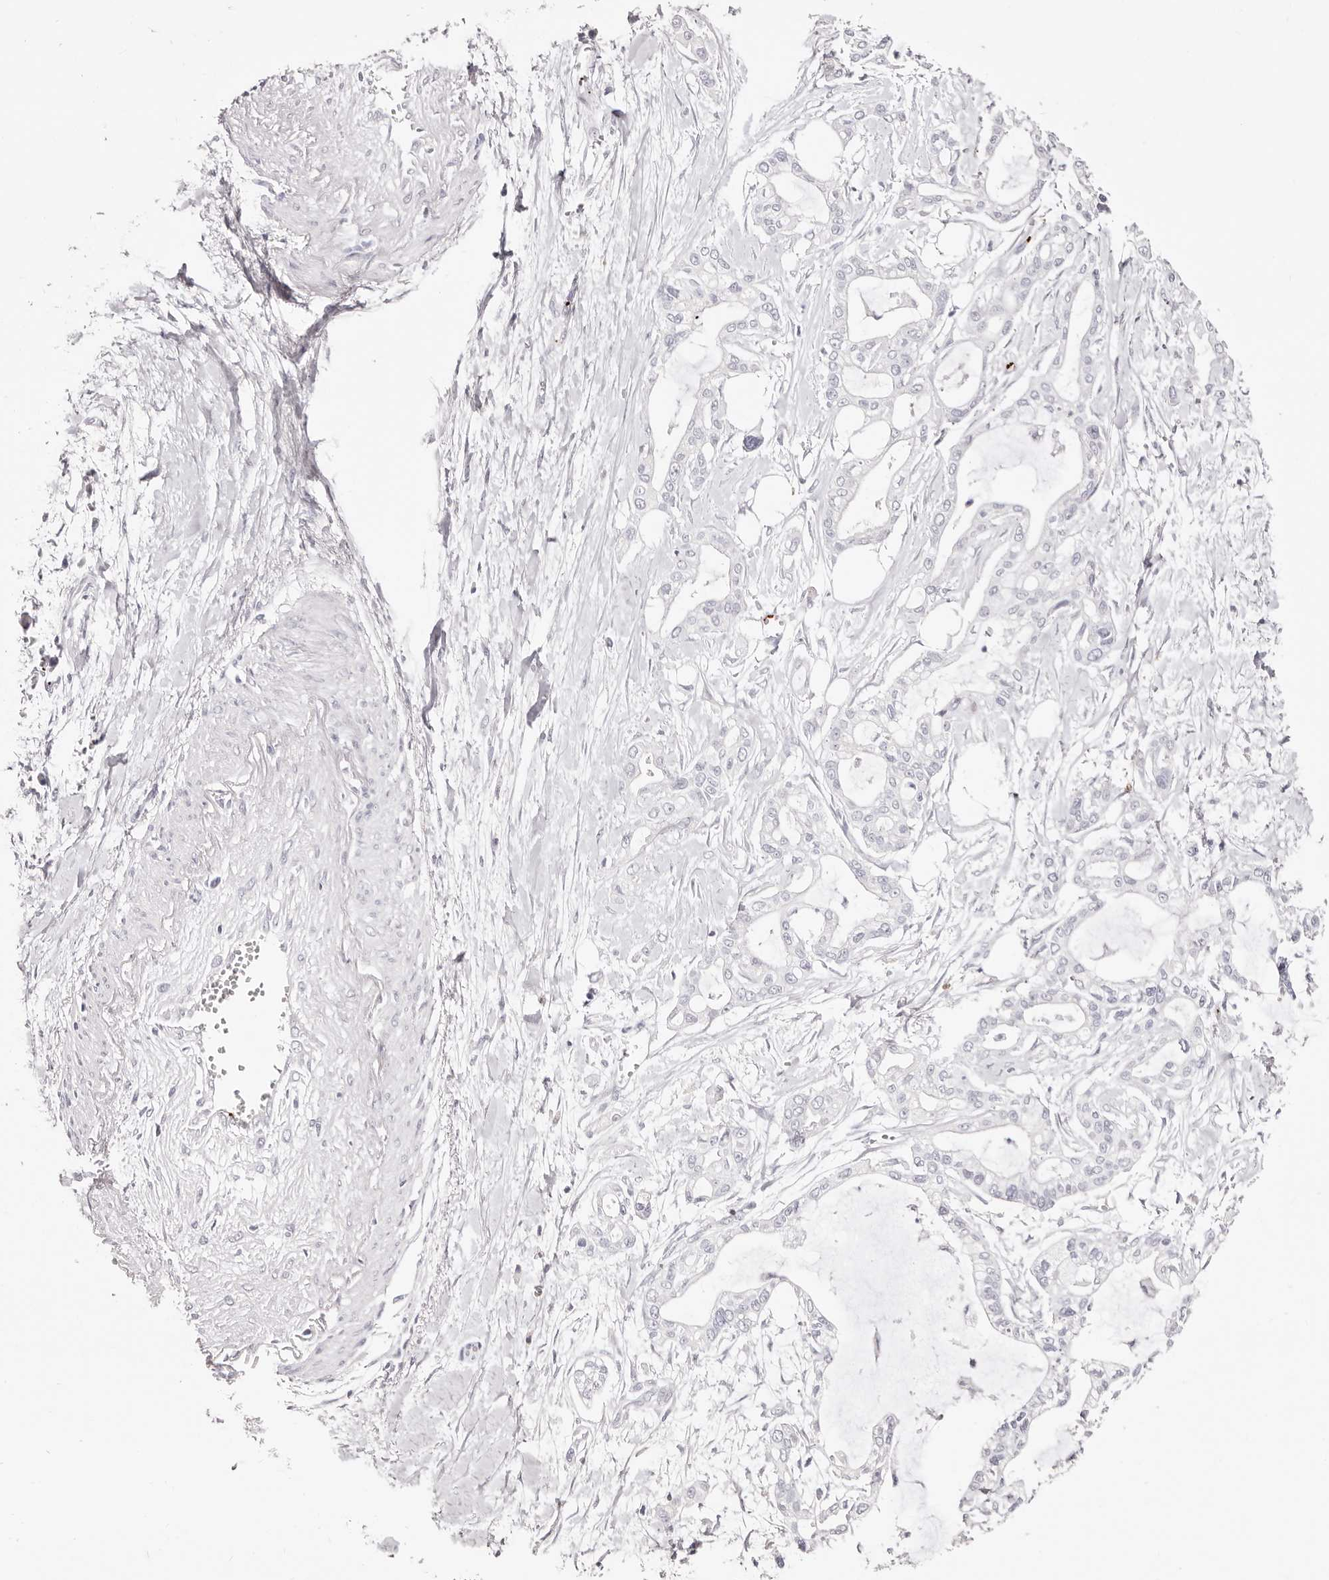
{"staining": {"intensity": "negative", "quantity": "none", "location": "none"}, "tissue": "pancreatic cancer", "cell_type": "Tumor cells", "image_type": "cancer", "snomed": [{"axis": "morphology", "description": "Adenocarcinoma, NOS"}, {"axis": "topography", "description": "Pancreas"}], "caption": "Protein analysis of pancreatic cancer displays no significant expression in tumor cells. (DAB immunohistochemistry visualized using brightfield microscopy, high magnification).", "gene": "PF4", "patient": {"sex": "male", "age": 68}}